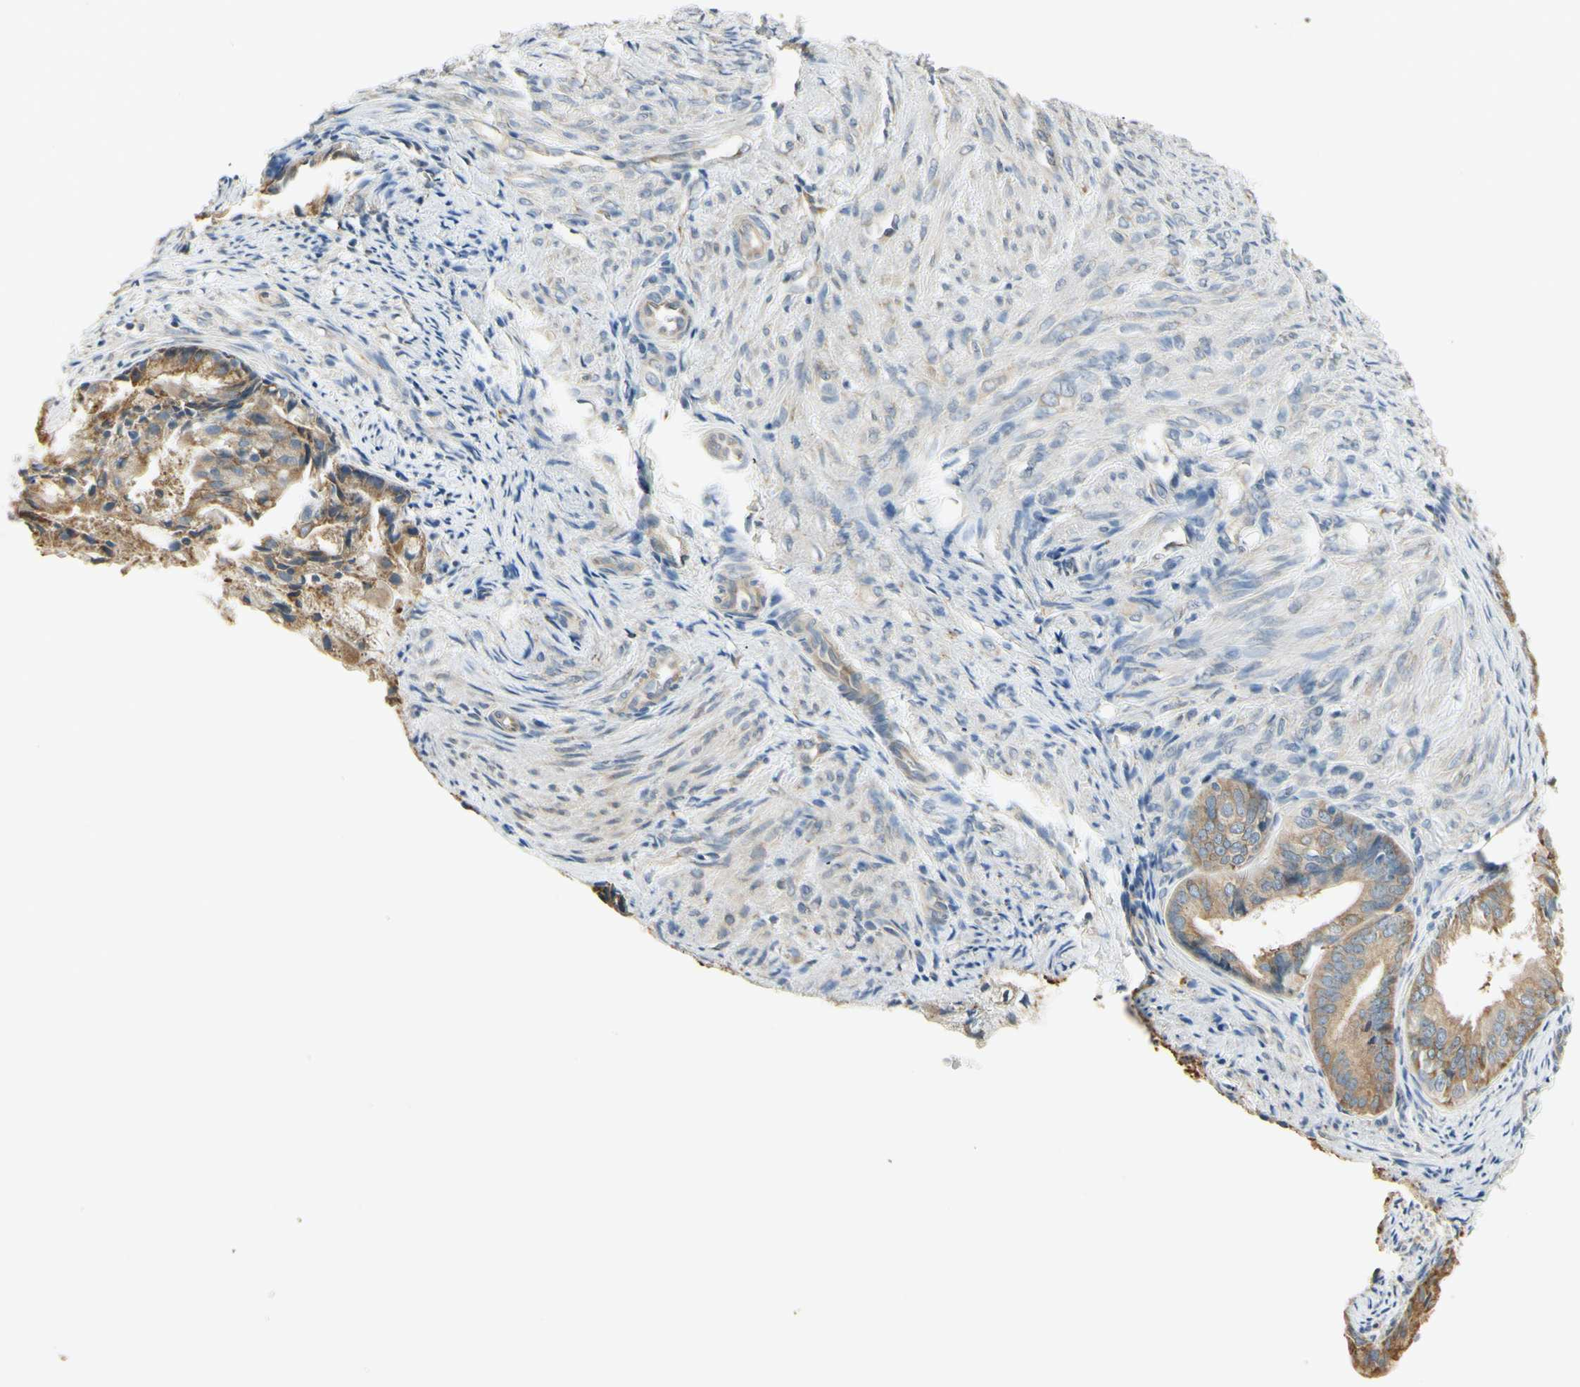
{"staining": {"intensity": "moderate", "quantity": "25%-75%", "location": "cytoplasmic/membranous"}, "tissue": "endometrial cancer", "cell_type": "Tumor cells", "image_type": "cancer", "snomed": [{"axis": "morphology", "description": "Adenocarcinoma, NOS"}, {"axis": "topography", "description": "Endometrium"}], "caption": "Immunohistochemical staining of human endometrial cancer exhibits moderate cytoplasmic/membranous protein positivity in about 25%-75% of tumor cells.", "gene": "IGDCC4", "patient": {"sex": "female", "age": 86}}